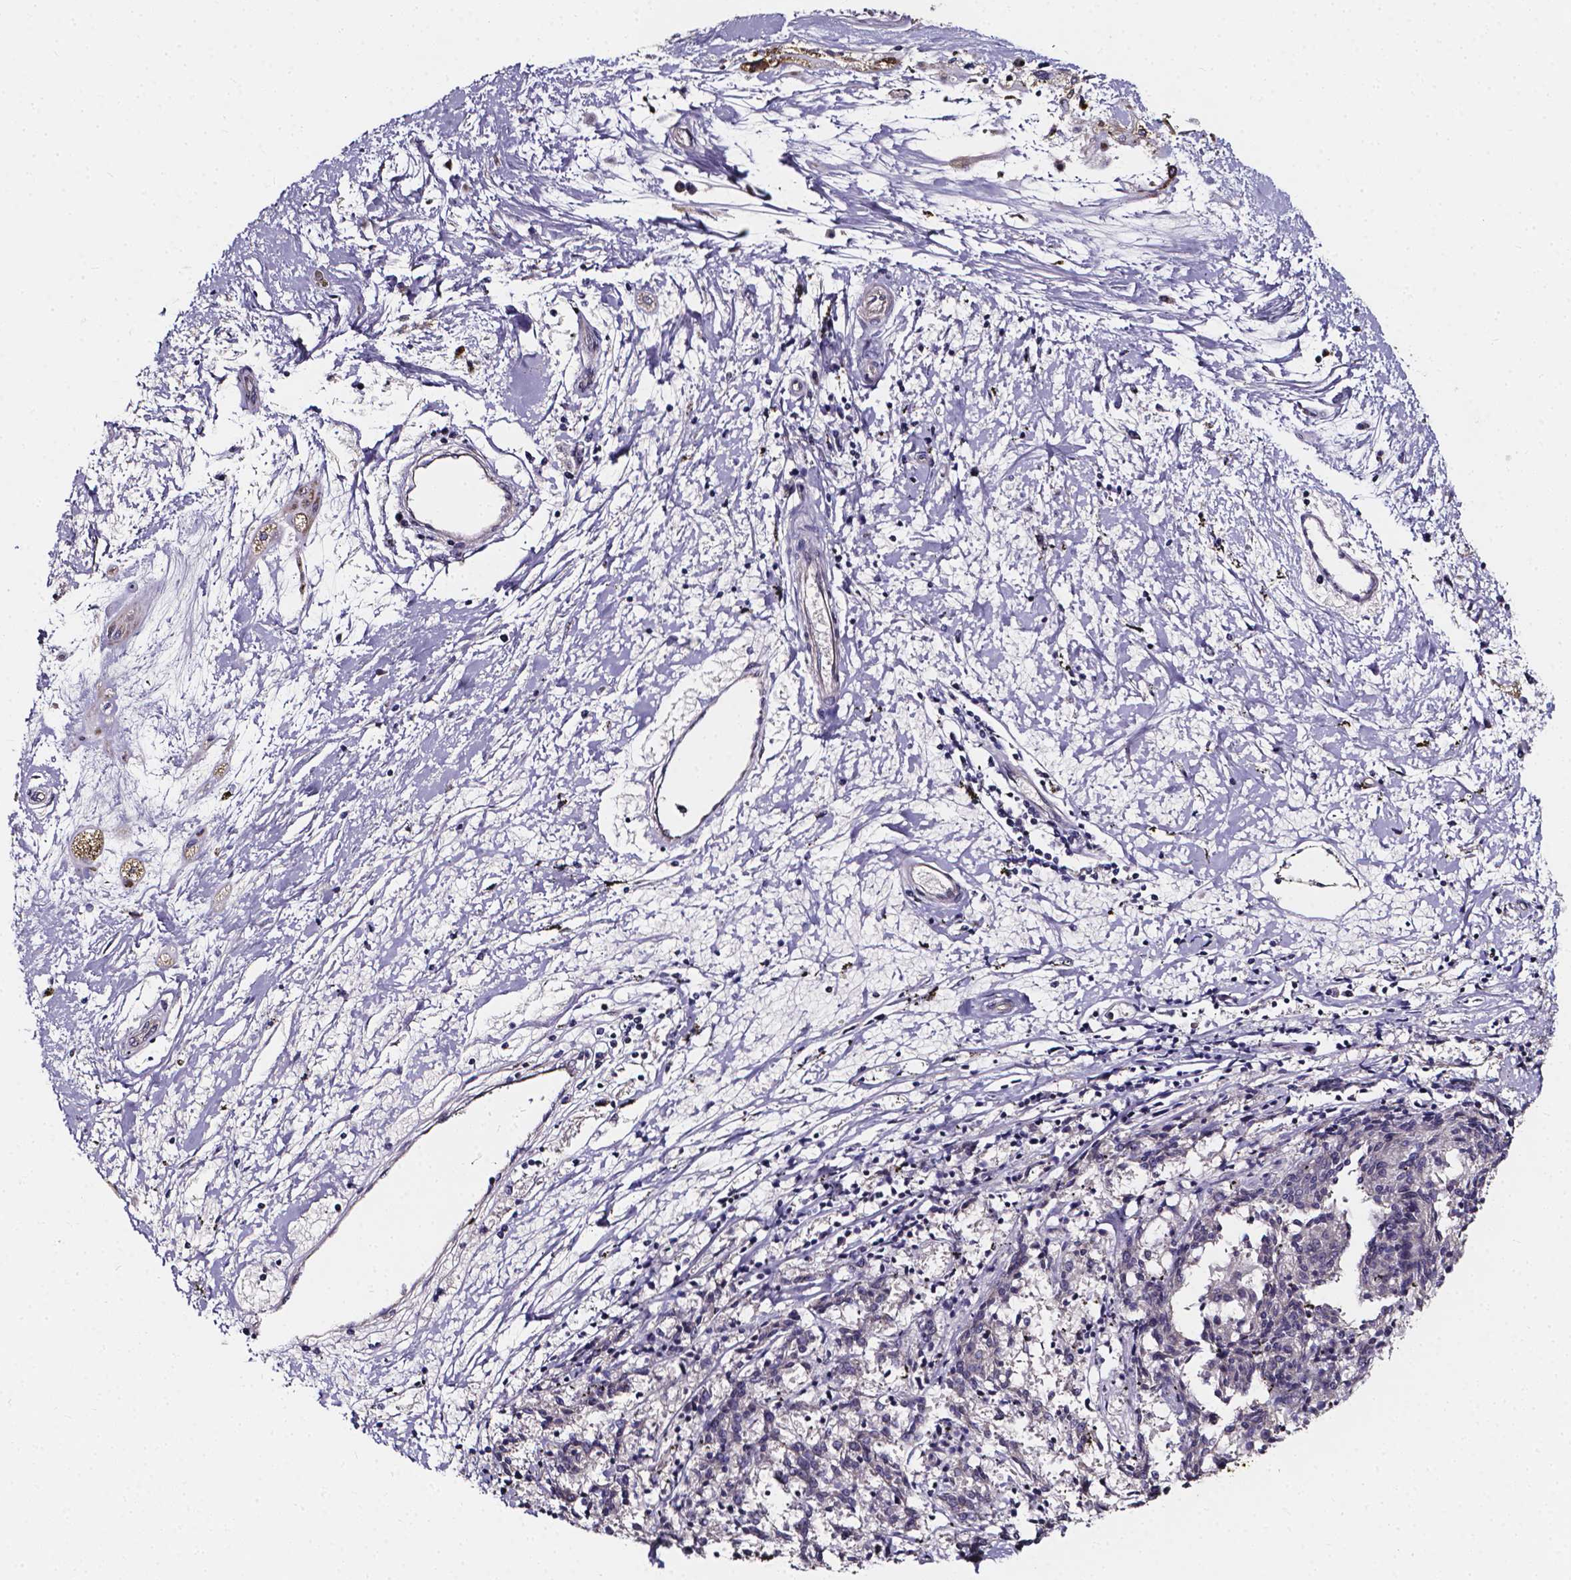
{"staining": {"intensity": "negative", "quantity": "none", "location": "none"}, "tissue": "melanoma", "cell_type": "Tumor cells", "image_type": "cancer", "snomed": [{"axis": "morphology", "description": "Malignant melanoma, NOS"}, {"axis": "topography", "description": "Skin"}], "caption": "Malignant melanoma stained for a protein using immunohistochemistry demonstrates no staining tumor cells.", "gene": "THEMIS", "patient": {"sex": "female", "age": 72}}